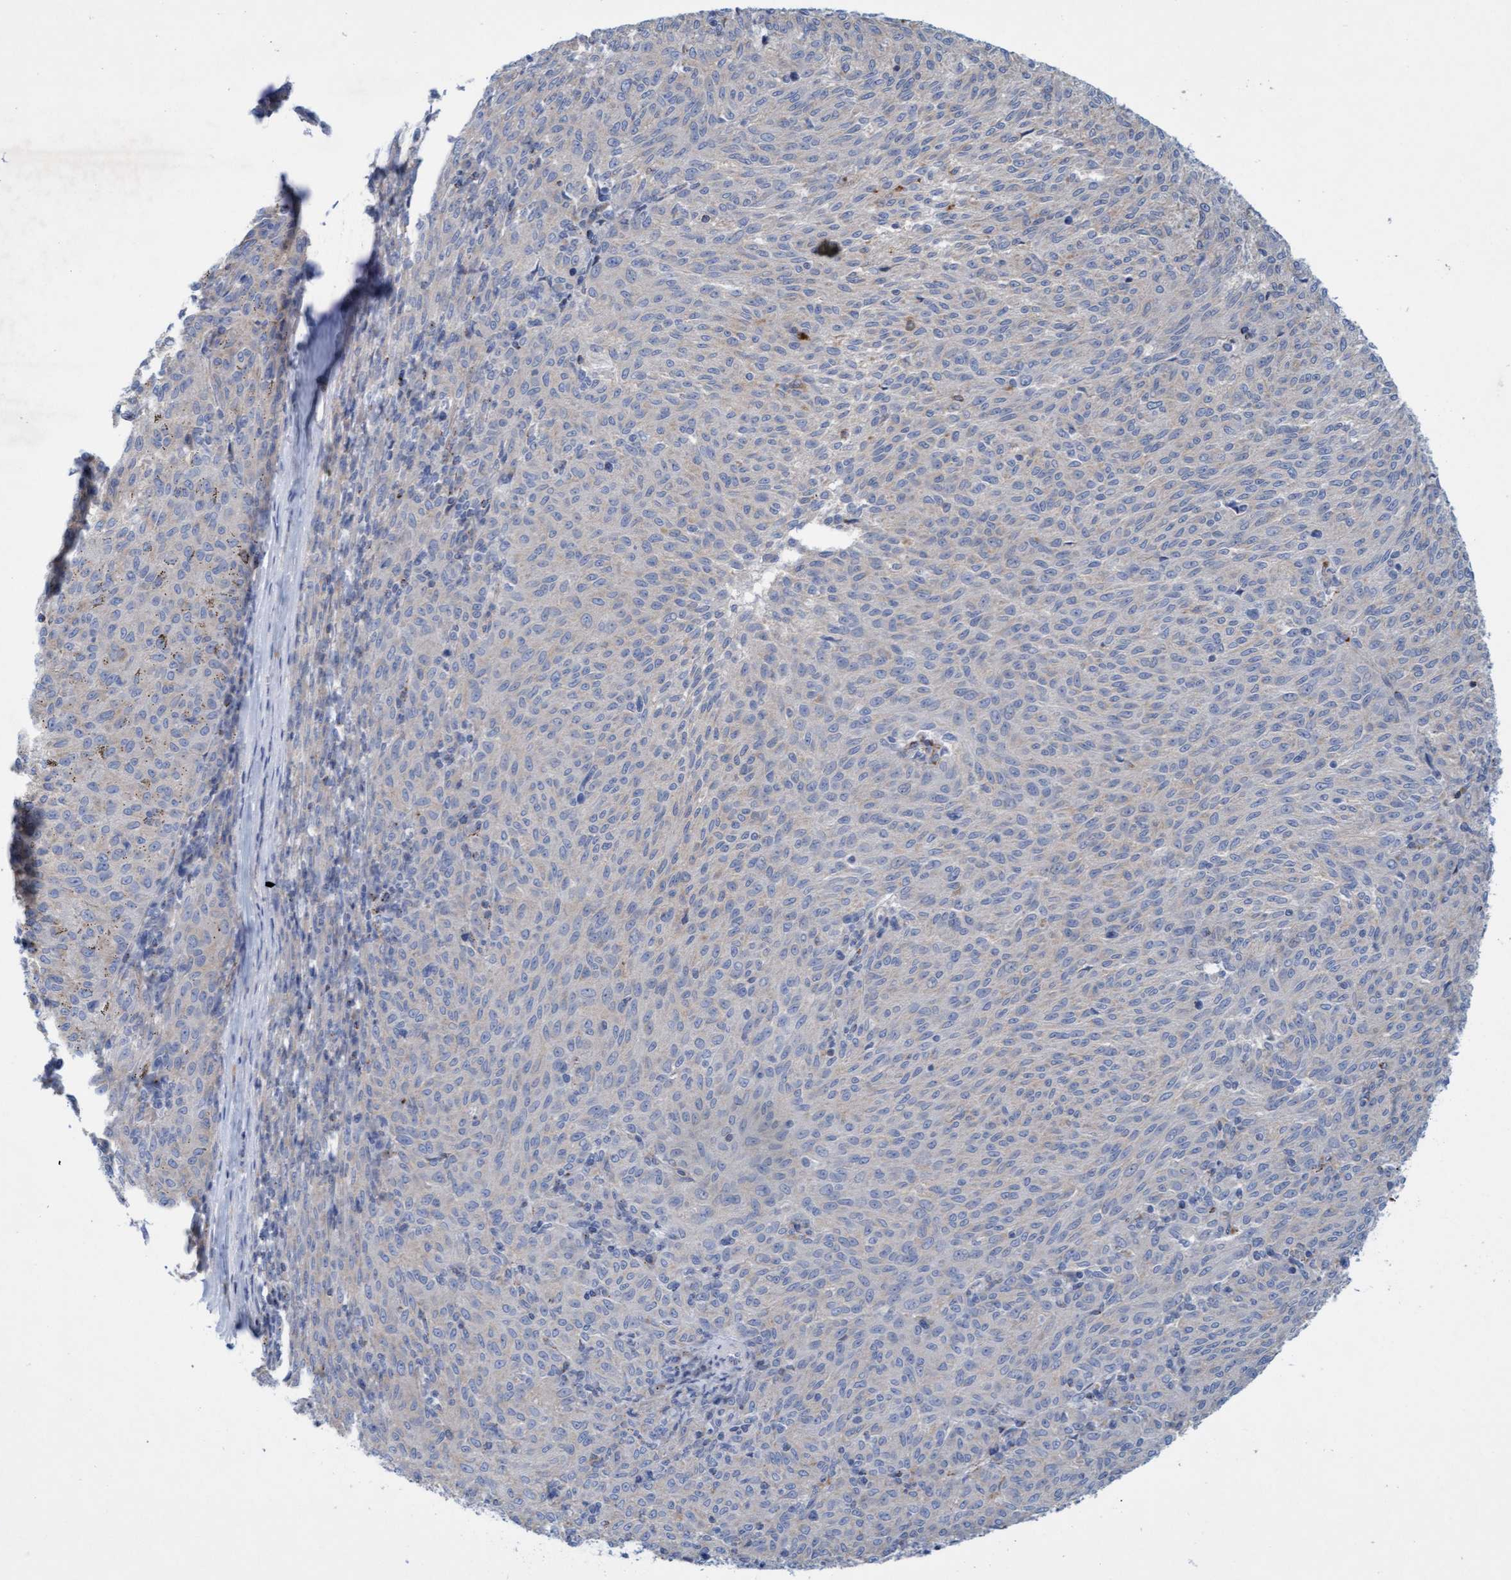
{"staining": {"intensity": "weak", "quantity": "<25%", "location": "cytoplasmic/membranous"}, "tissue": "melanoma", "cell_type": "Tumor cells", "image_type": "cancer", "snomed": [{"axis": "morphology", "description": "Malignant melanoma, NOS"}, {"axis": "topography", "description": "Skin"}], "caption": "DAB immunohistochemical staining of human malignant melanoma reveals no significant positivity in tumor cells. The staining is performed using DAB brown chromogen with nuclei counter-stained in using hematoxylin.", "gene": "SGSH", "patient": {"sex": "female", "age": 72}}